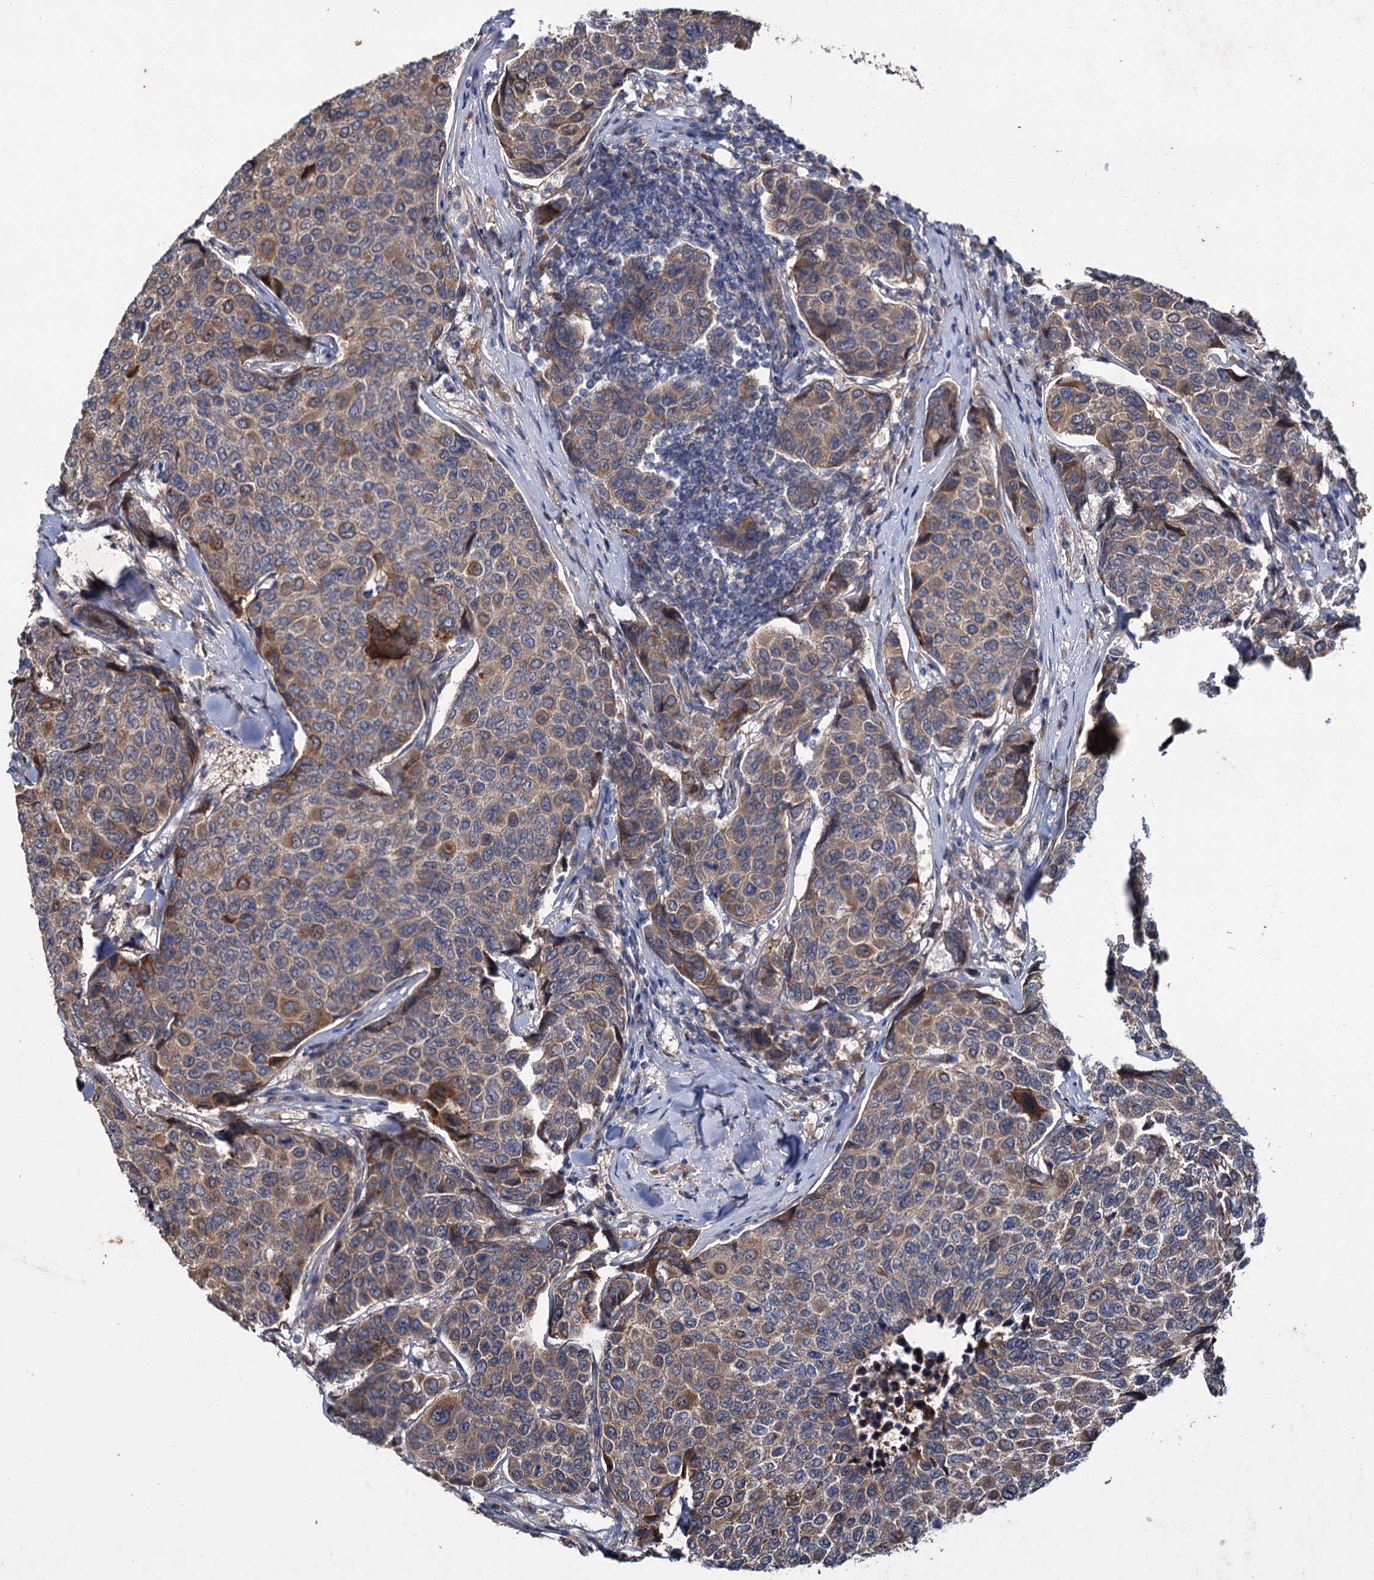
{"staining": {"intensity": "moderate", "quantity": "<25%", "location": "cytoplasmic/membranous"}, "tissue": "breast cancer", "cell_type": "Tumor cells", "image_type": "cancer", "snomed": [{"axis": "morphology", "description": "Duct carcinoma"}, {"axis": "topography", "description": "Breast"}], "caption": "Immunohistochemical staining of breast infiltrating ductal carcinoma exhibits low levels of moderate cytoplasmic/membranous positivity in about <25% of tumor cells. (Brightfield microscopy of DAB IHC at high magnification).", "gene": "PTPN3", "patient": {"sex": "female", "age": 55}}